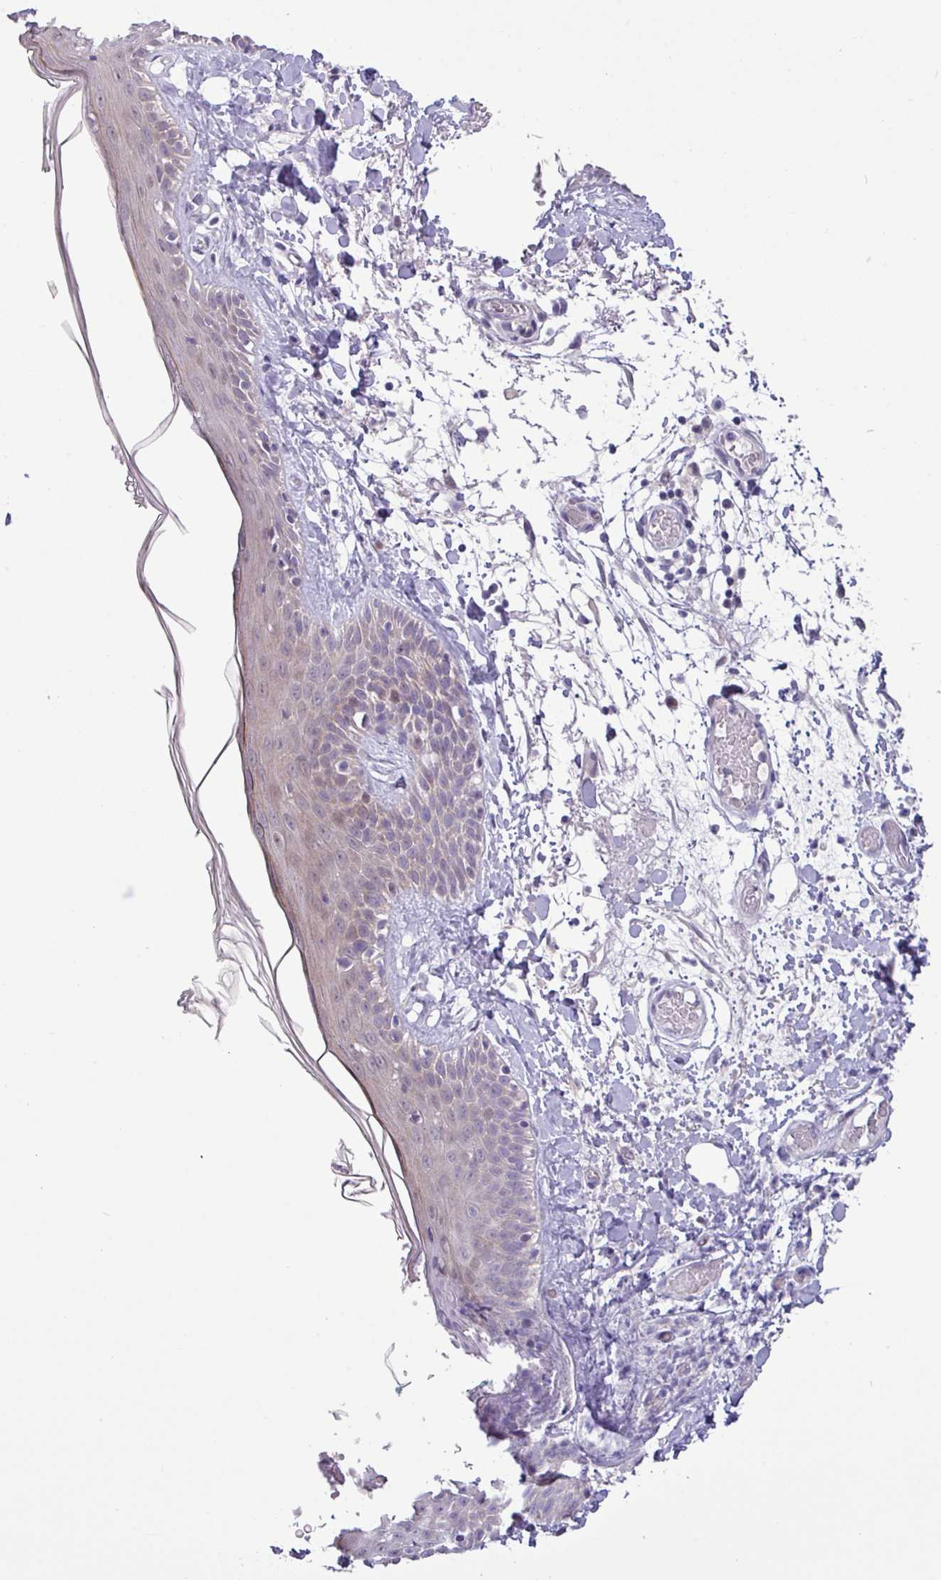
{"staining": {"intensity": "negative", "quantity": "none", "location": "none"}, "tissue": "skin", "cell_type": "Fibroblasts", "image_type": "normal", "snomed": [{"axis": "morphology", "description": "Normal tissue, NOS"}, {"axis": "topography", "description": "Skin"}], "caption": "IHC image of benign skin: human skin stained with DAB (3,3'-diaminobenzidine) reveals no significant protein staining in fibroblasts. (DAB immunohistochemistry, high magnification).", "gene": "RIPPLY1", "patient": {"sex": "male", "age": 79}}